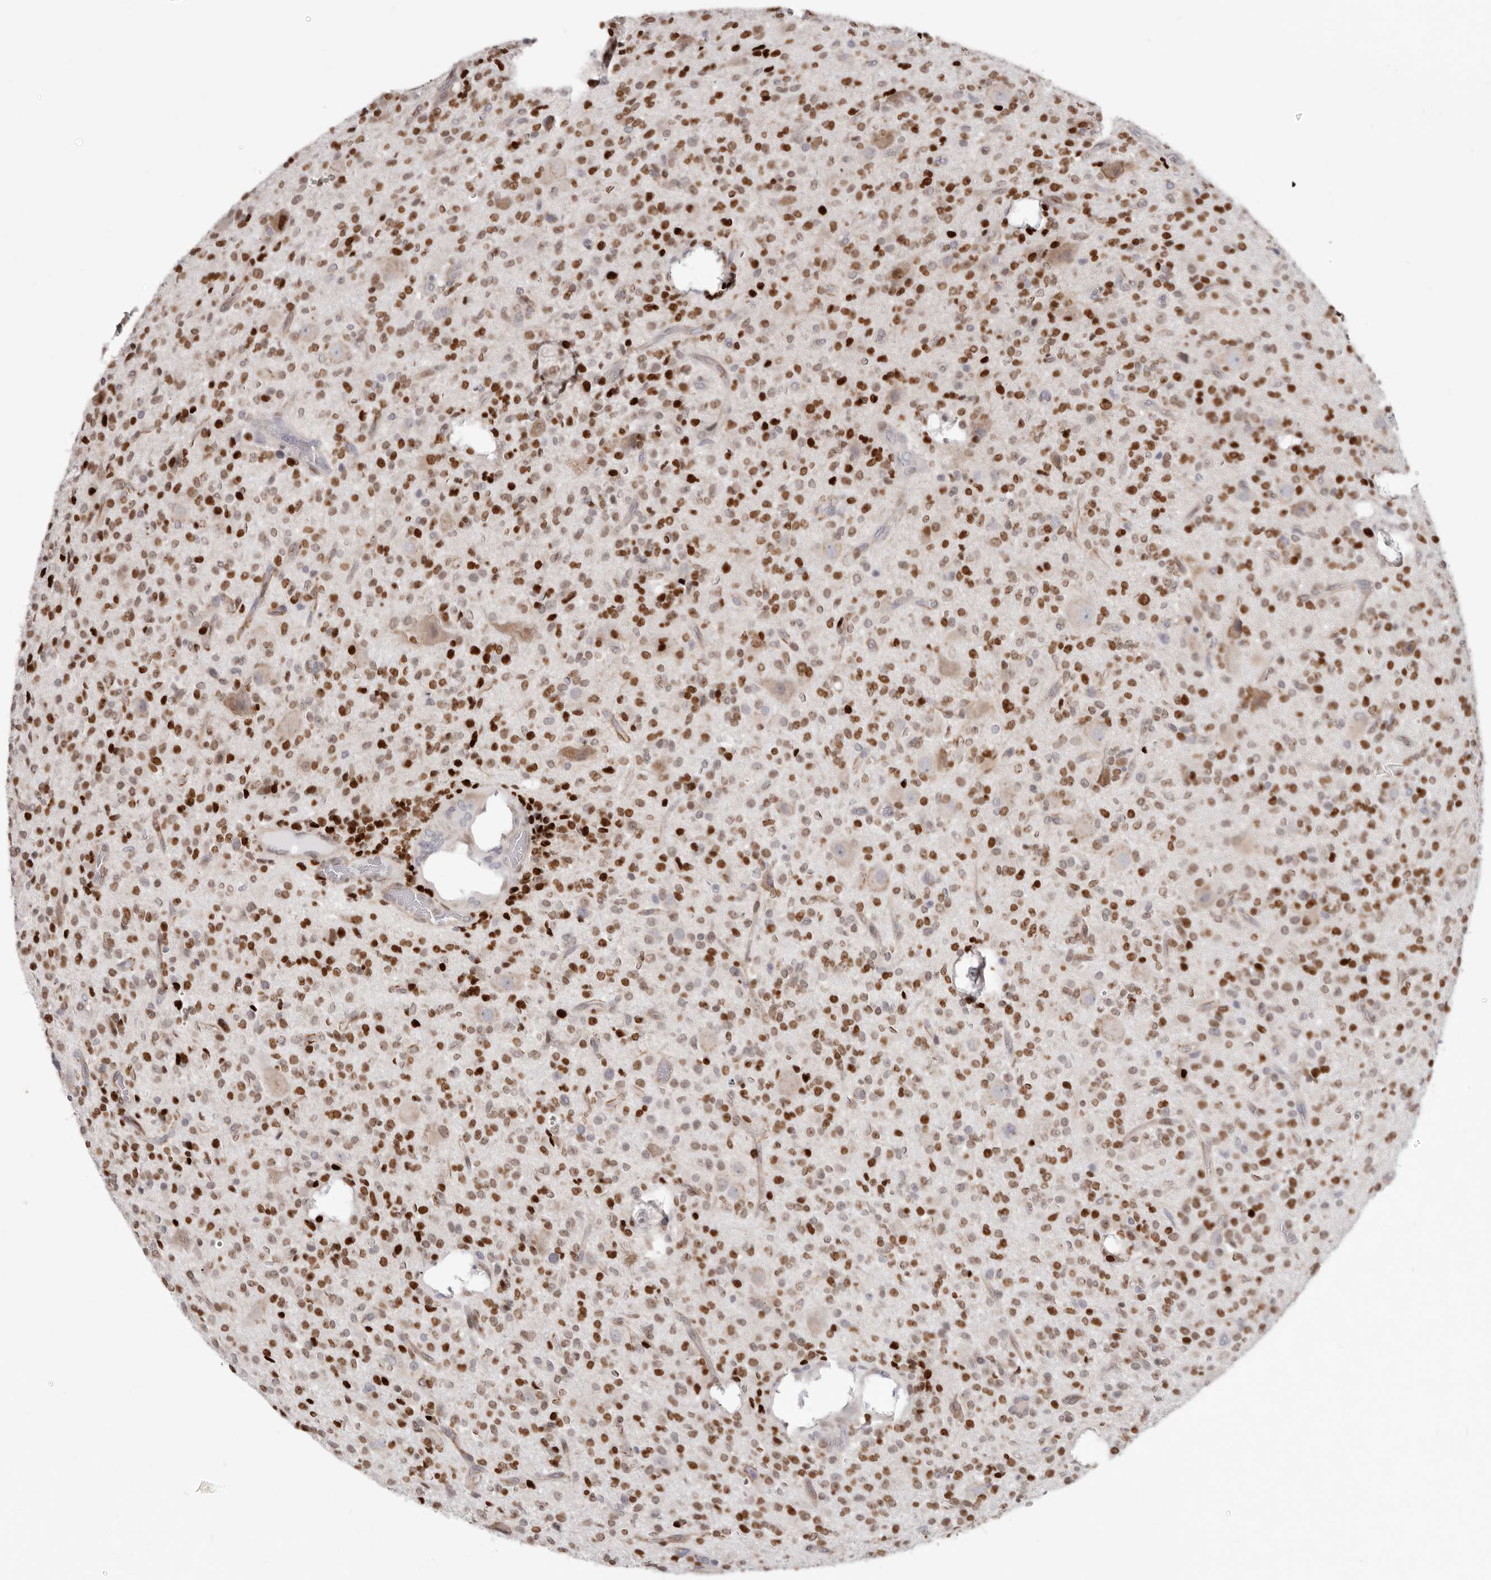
{"staining": {"intensity": "strong", "quantity": ">75%", "location": "nuclear"}, "tissue": "glioma", "cell_type": "Tumor cells", "image_type": "cancer", "snomed": [{"axis": "morphology", "description": "Glioma, malignant, High grade"}, {"axis": "topography", "description": "Brain"}], "caption": "Human high-grade glioma (malignant) stained for a protein (brown) reveals strong nuclear positive positivity in about >75% of tumor cells.", "gene": "SRP19", "patient": {"sex": "male", "age": 34}}